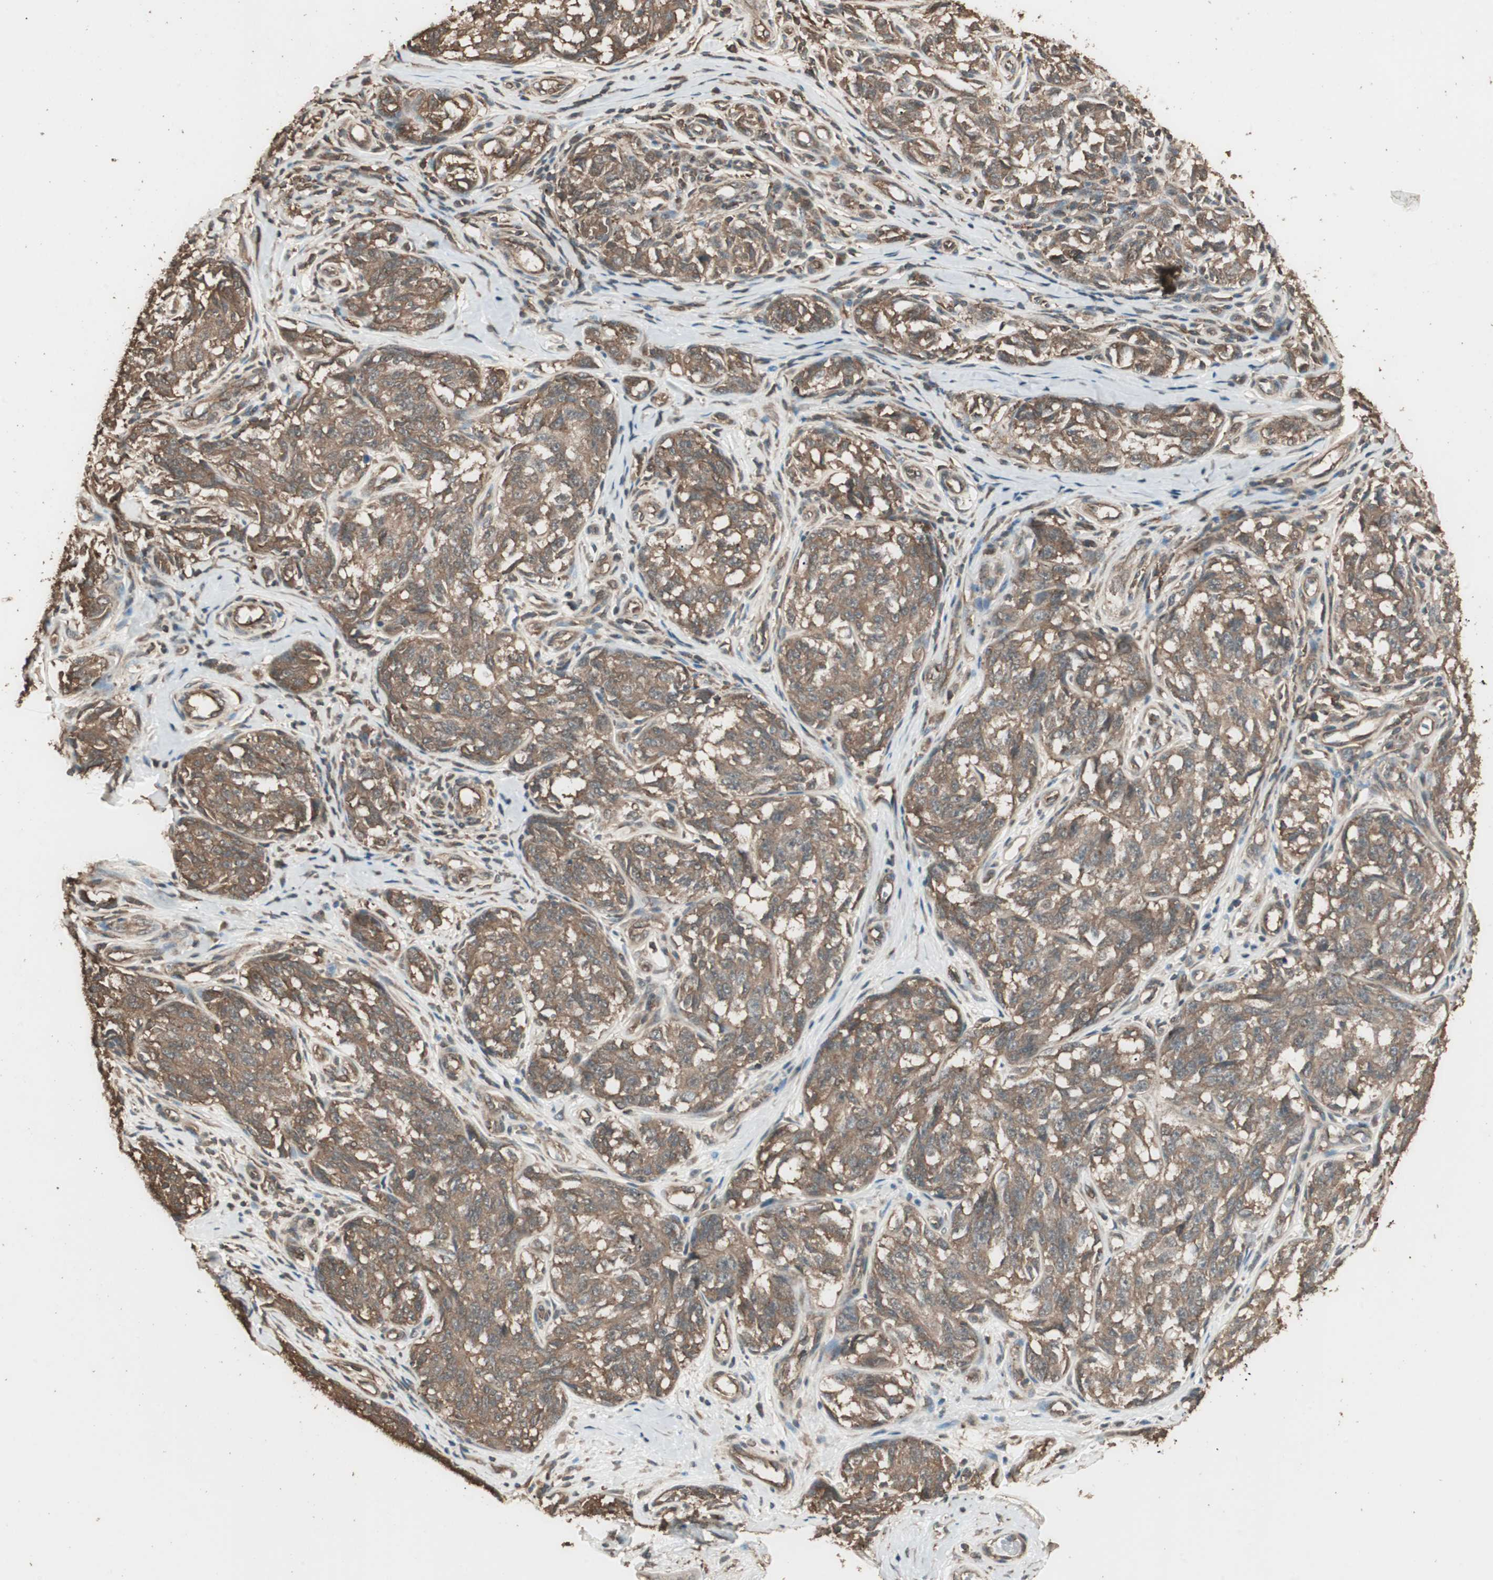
{"staining": {"intensity": "moderate", "quantity": ">75%", "location": "cytoplasmic/membranous"}, "tissue": "melanoma", "cell_type": "Tumor cells", "image_type": "cancer", "snomed": [{"axis": "morphology", "description": "Malignant melanoma, NOS"}, {"axis": "topography", "description": "Skin"}], "caption": "Human melanoma stained with a brown dye shows moderate cytoplasmic/membranous positive expression in about >75% of tumor cells.", "gene": "CCN4", "patient": {"sex": "female", "age": 64}}